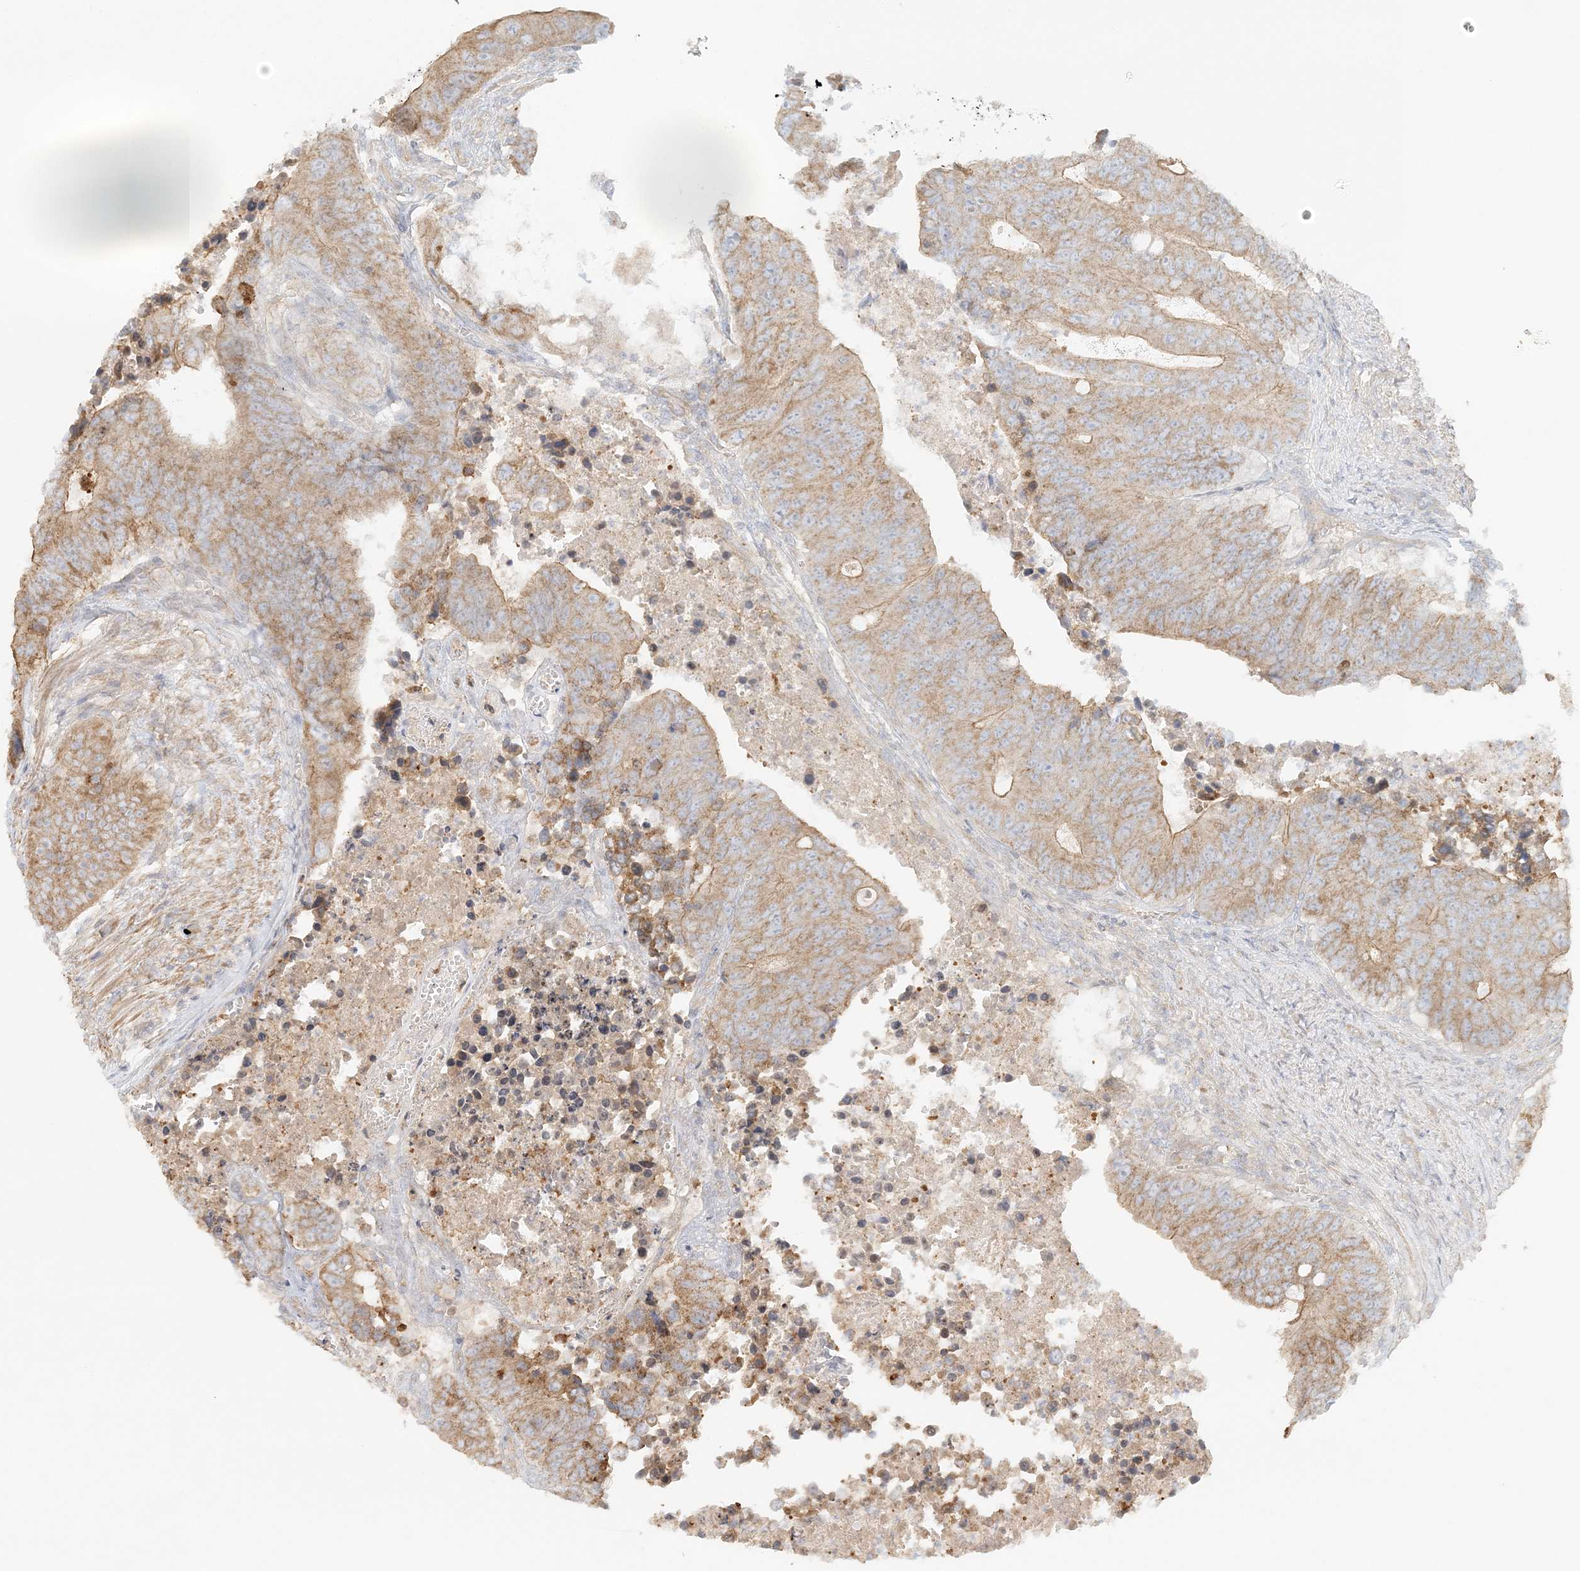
{"staining": {"intensity": "moderate", "quantity": ">75%", "location": "cytoplasmic/membranous"}, "tissue": "colorectal cancer", "cell_type": "Tumor cells", "image_type": "cancer", "snomed": [{"axis": "morphology", "description": "Adenocarcinoma, NOS"}, {"axis": "topography", "description": "Colon"}], "caption": "Tumor cells reveal moderate cytoplasmic/membranous staining in approximately >75% of cells in colorectal cancer (adenocarcinoma).", "gene": "KIAA0232", "patient": {"sex": "male", "age": 87}}